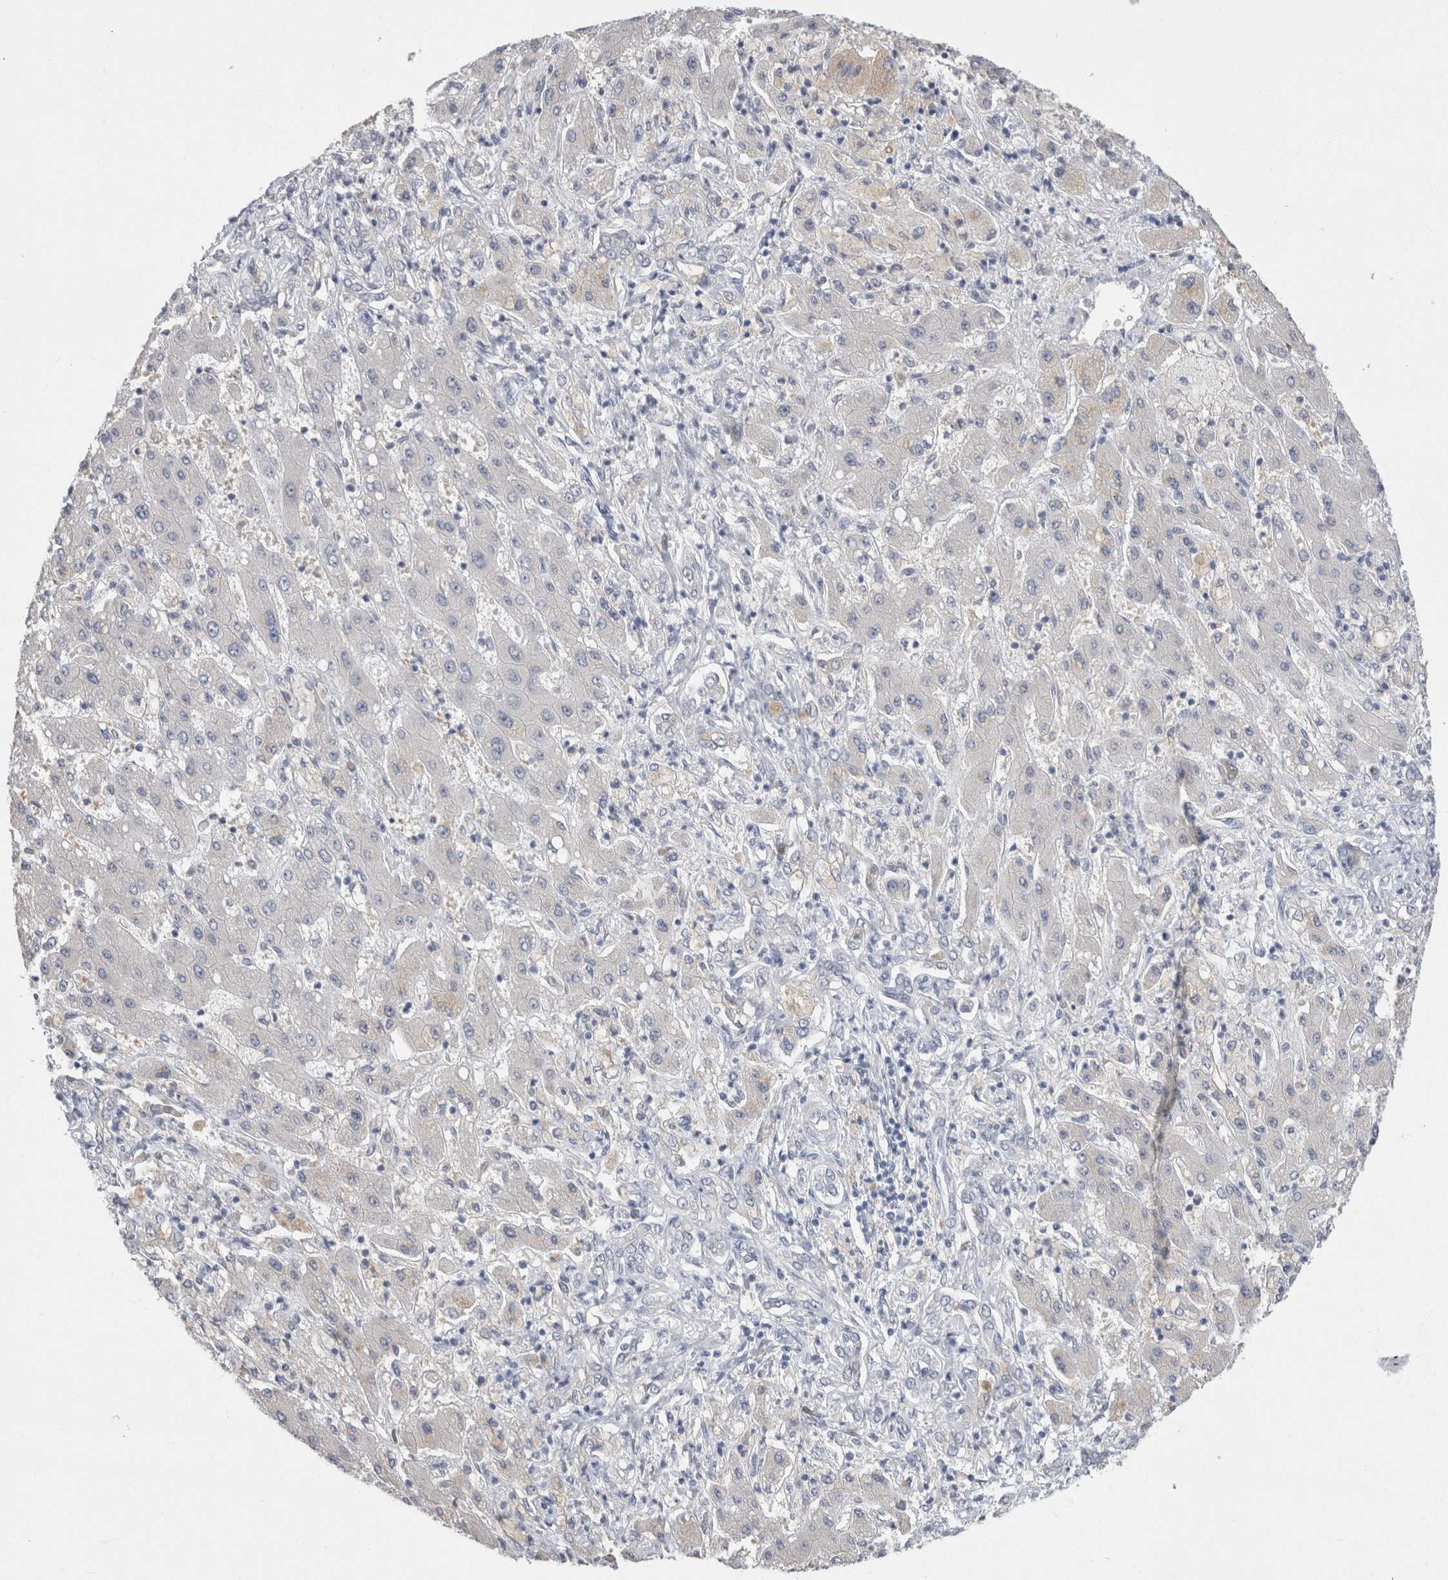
{"staining": {"intensity": "negative", "quantity": "none", "location": "none"}, "tissue": "liver cancer", "cell_type": "Tumor cells", "image_type": "cancer", "snomed": [{"axis": "morphology", "description": "Cholangiocarcinoma"}, {"axis": "topography", "description": "Liver"}], "caption": "DAB (3,3'-diaminobenzidine) immunohistochemical staining of liver cancer demonstrates no significant staining in tumor cells.", "gene": "SCGB1A1", "patient": {"sex": "male", "age": 50}}